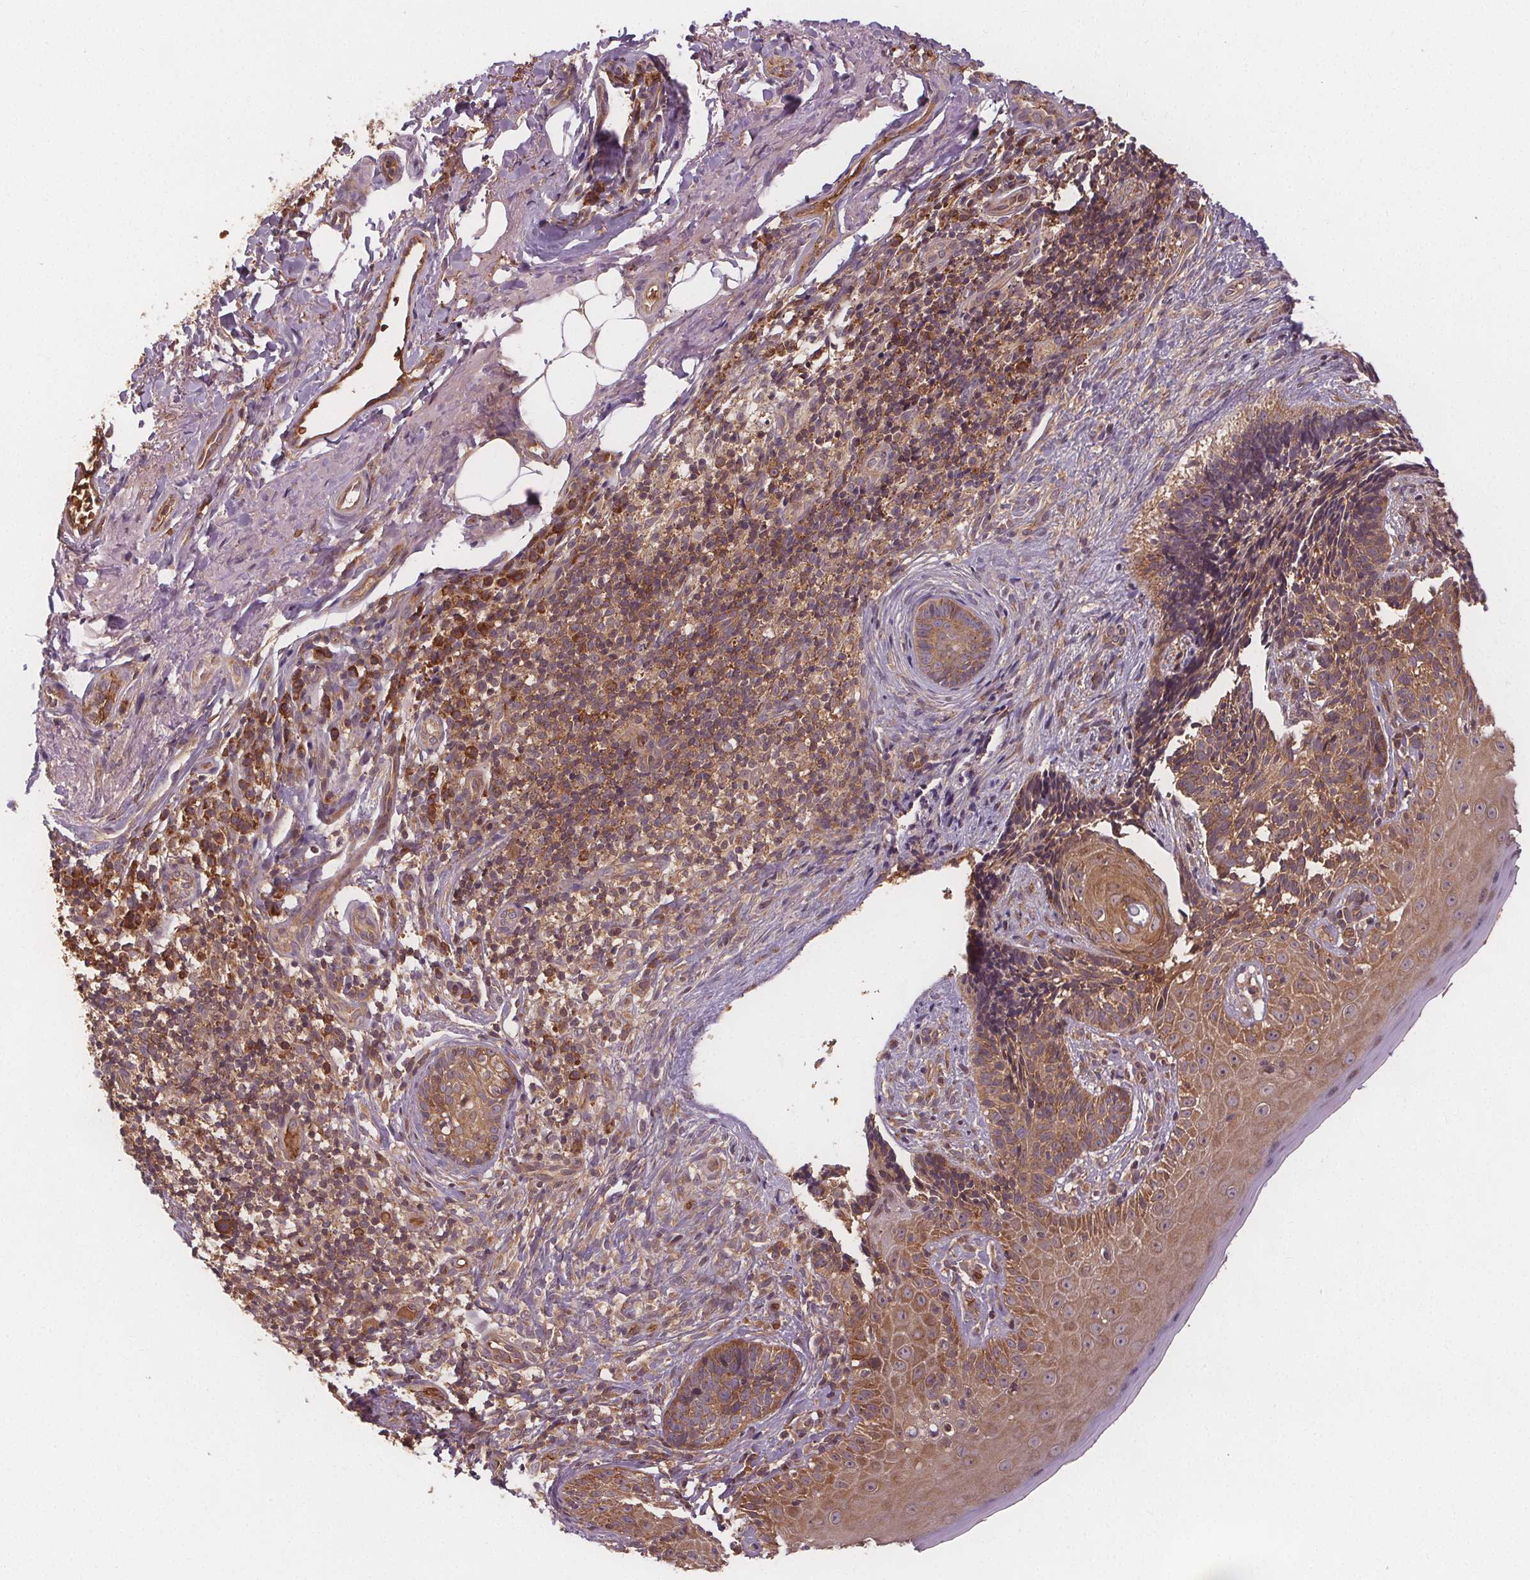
{"staining": {"intensity": "moderate", "quantity": ">75%", "location": "cytoplasmic/membranous"}, "tissue": "skin cancer", "cell_type": "Tumor cells", "image_type": "cancer", "snomed": [{"axis": "morphology", "description": "Normal tissue, NOS"}, {"axis": "morphology", "description": "Basal cell carcinoma"}, {"axis": "topography", "description": "Skin"}], "caption": "A micrograph of skin basal cell carcinoma stained for a protein shows moderate cytoplasmic/membranous brown staining in tumor cells. Nuclei are stained in blue.", "gene": "EIF3D", "patient": {"sex": "male", "age": 68}}